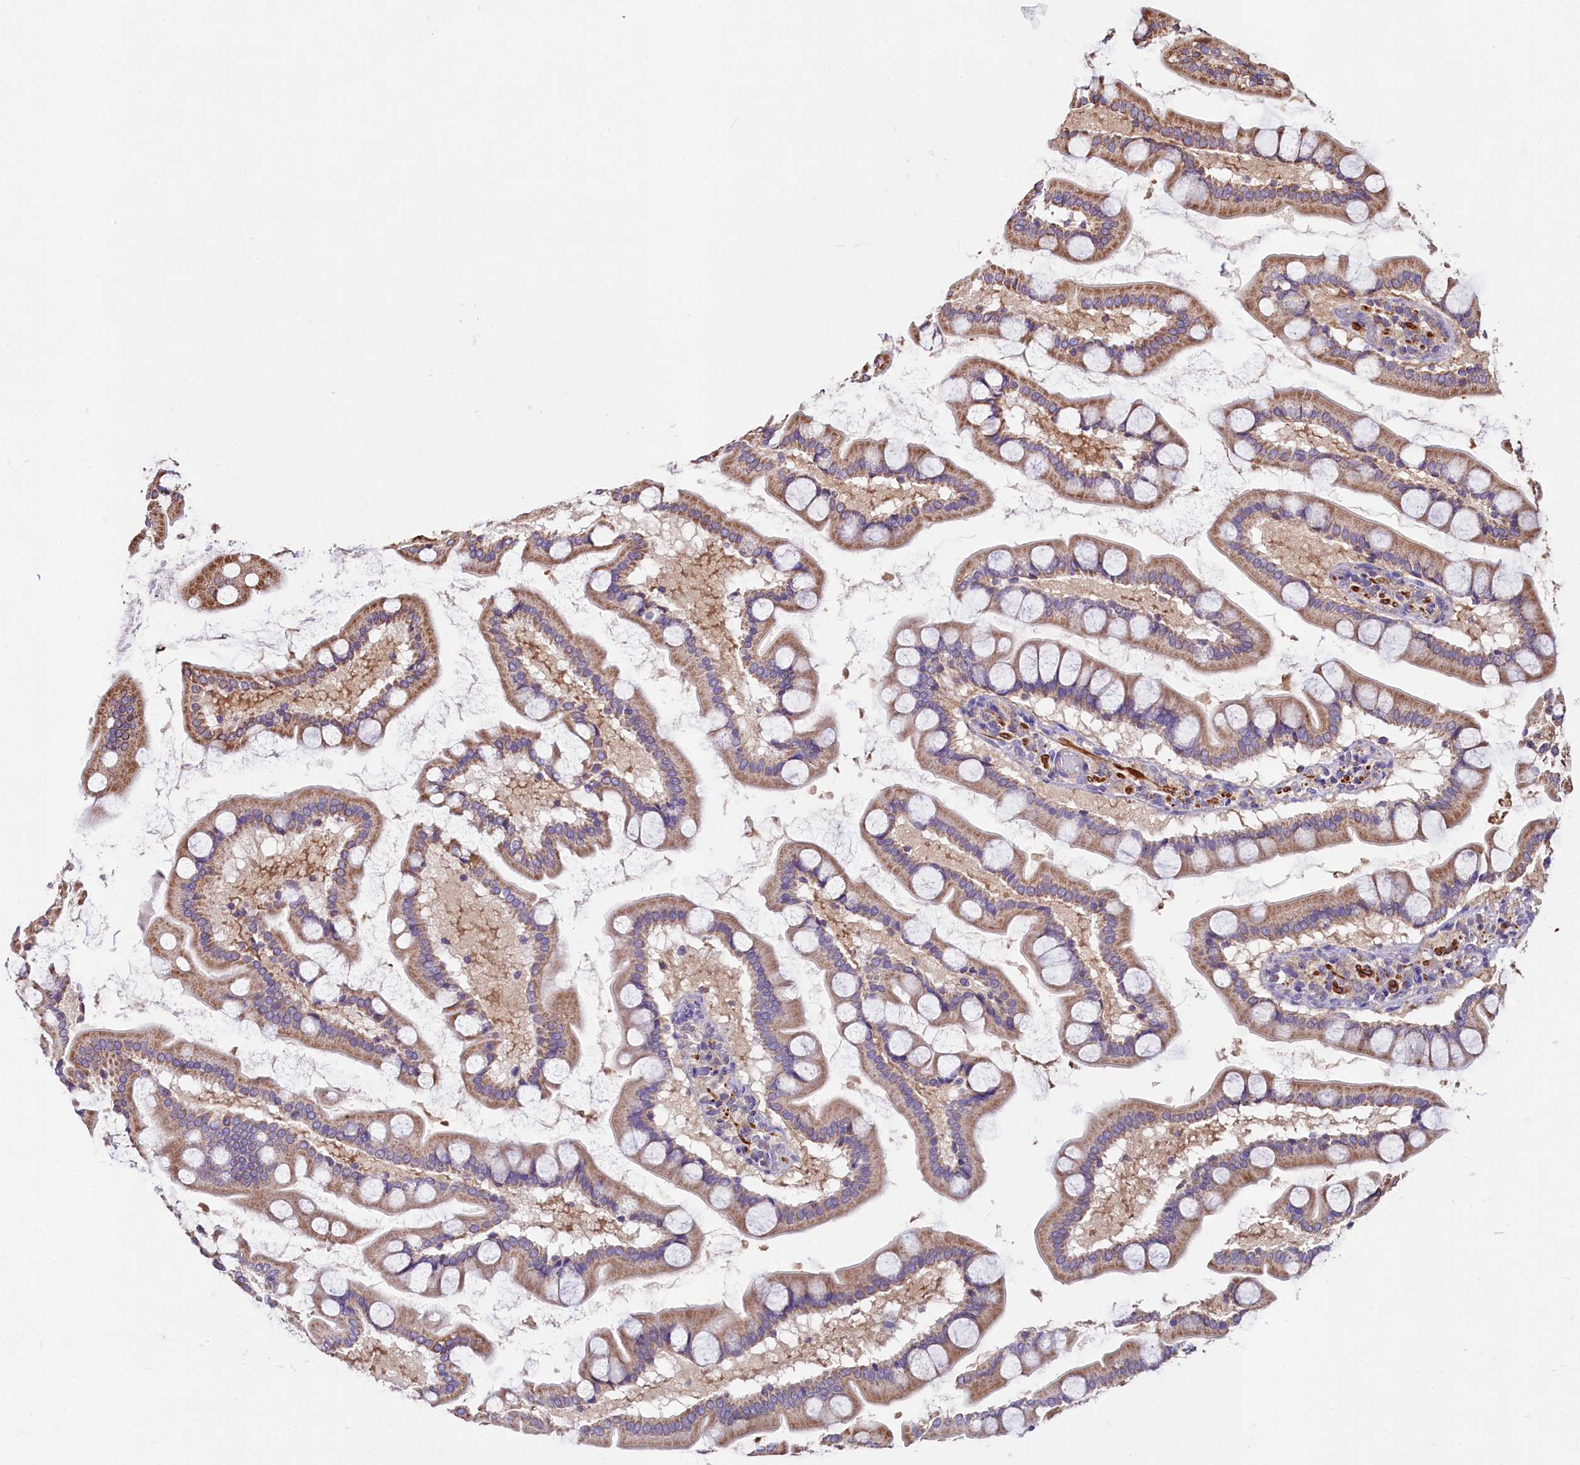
{"staining": {"intensity": "moderate", "quantity": ">75%", "location": "cytoplasmic/membranous"}, "tissue": "small intestine", "cell_type": "Glandular cells", "image_type": "normal", "snomed": [{"axis": "morphology", "description": "Normal tissue, NOS"}, {"axis": "topography", "description": "Small intestine"}], "caption": "A photomicrograph showing moderate cytoplasmic/membranous staining in approximately >75% of glandular cells in benign small intestine, as visualized by brown immunohistochemical staining.", "gene": "CIAO3", "patient": {"sex": "male", "age": 41}}